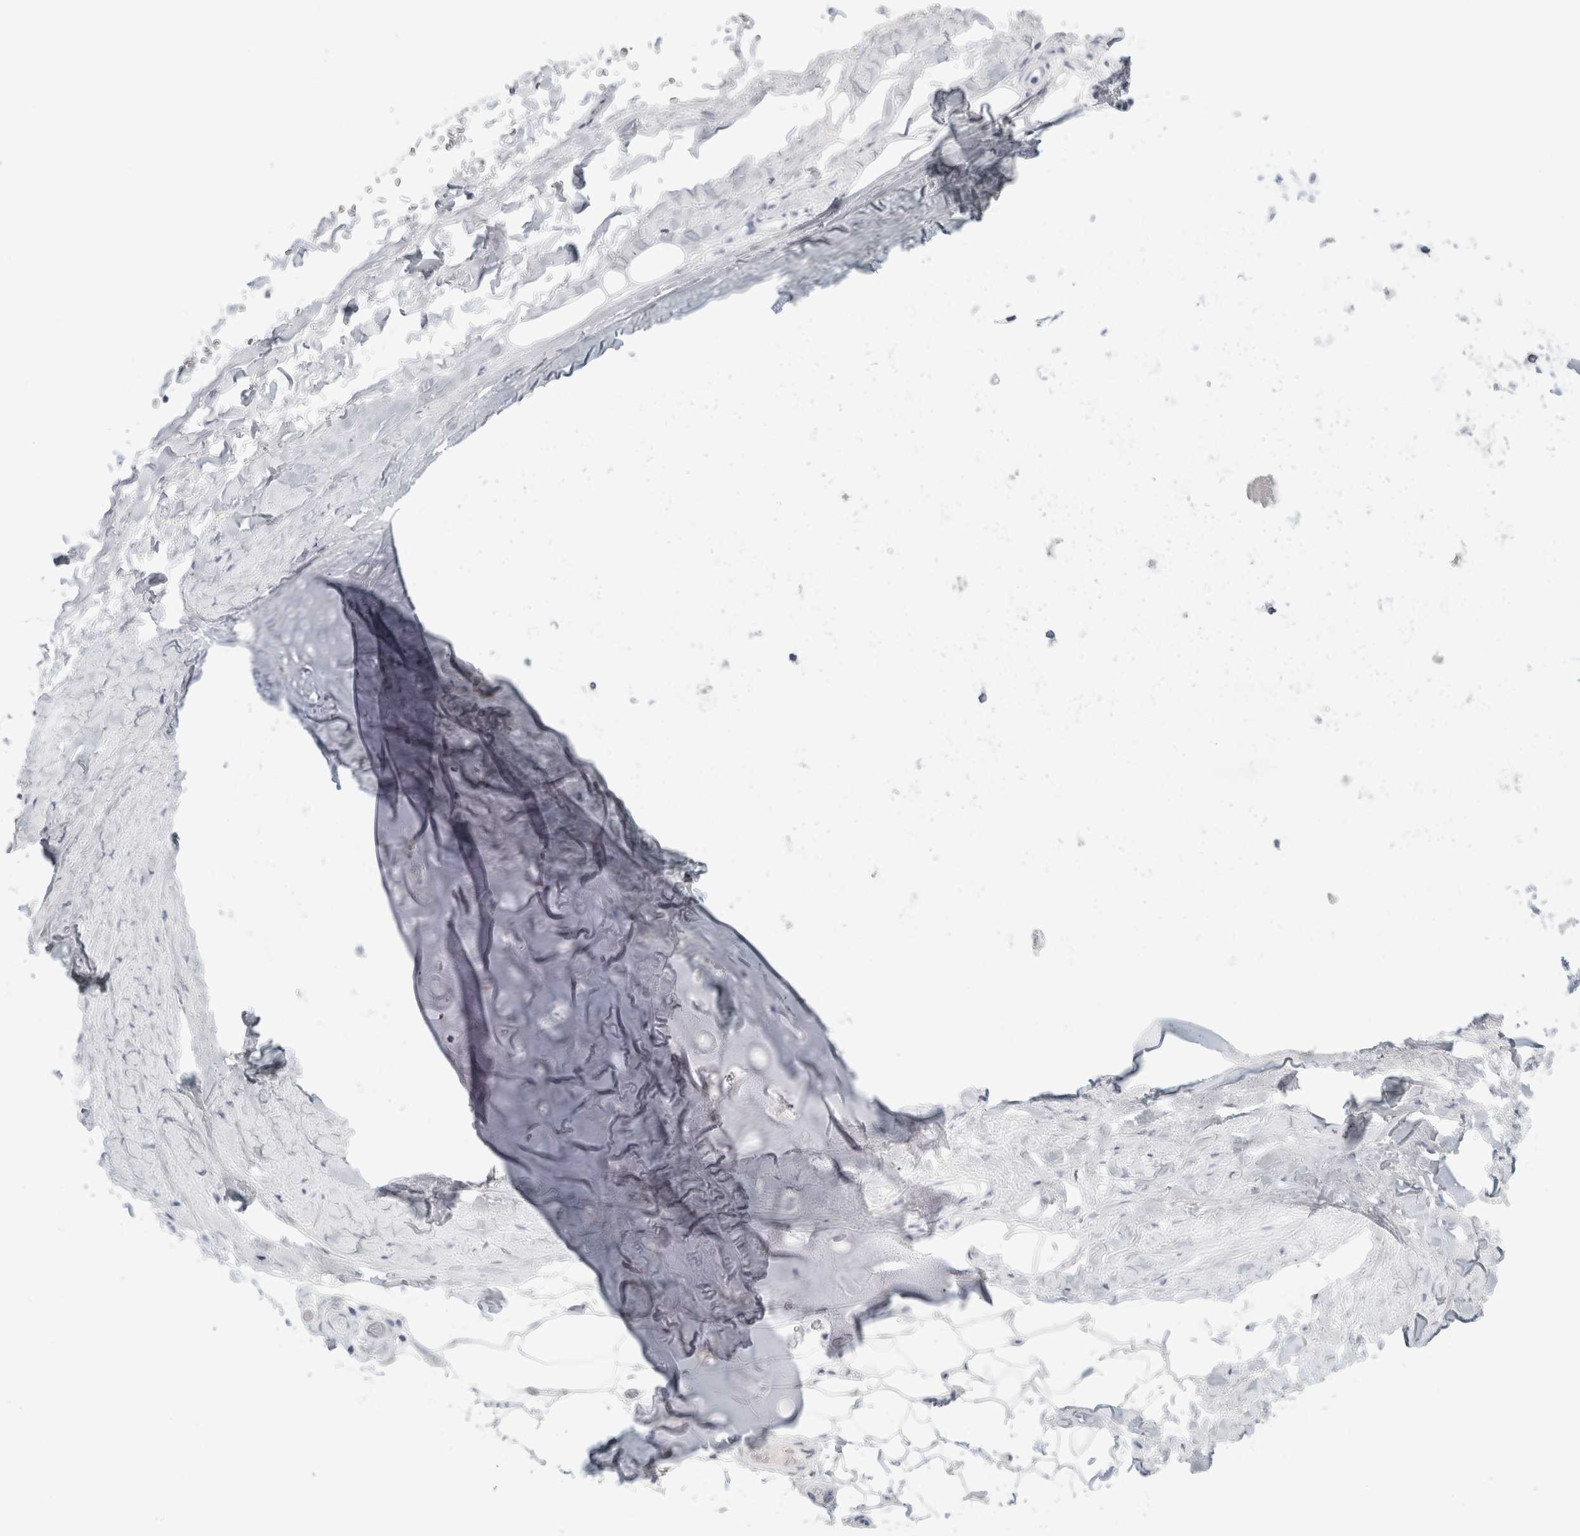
{"staining": {"intensity": "moderate", "quantity": "<25%", "location": "cytoplasmic/membranous"}, "tissue": "adipose tissue", "cell_type": "Adipocytes", "image_type": "normal", "snomed": [{"axis": "morphology", "description": "Normal tissue, NOS"}, {"axis": "topography", "description": "Cartilage tissue"}], "caption": "Immunohistochemistry (IHC) of normal human adipose tissue displays low levels of moderate cytoplasmic/membranous positivity in approximately <25% of adipocytes.", "gene": "SLC6A1", "patient": {"sex": "female", "age": 63}}